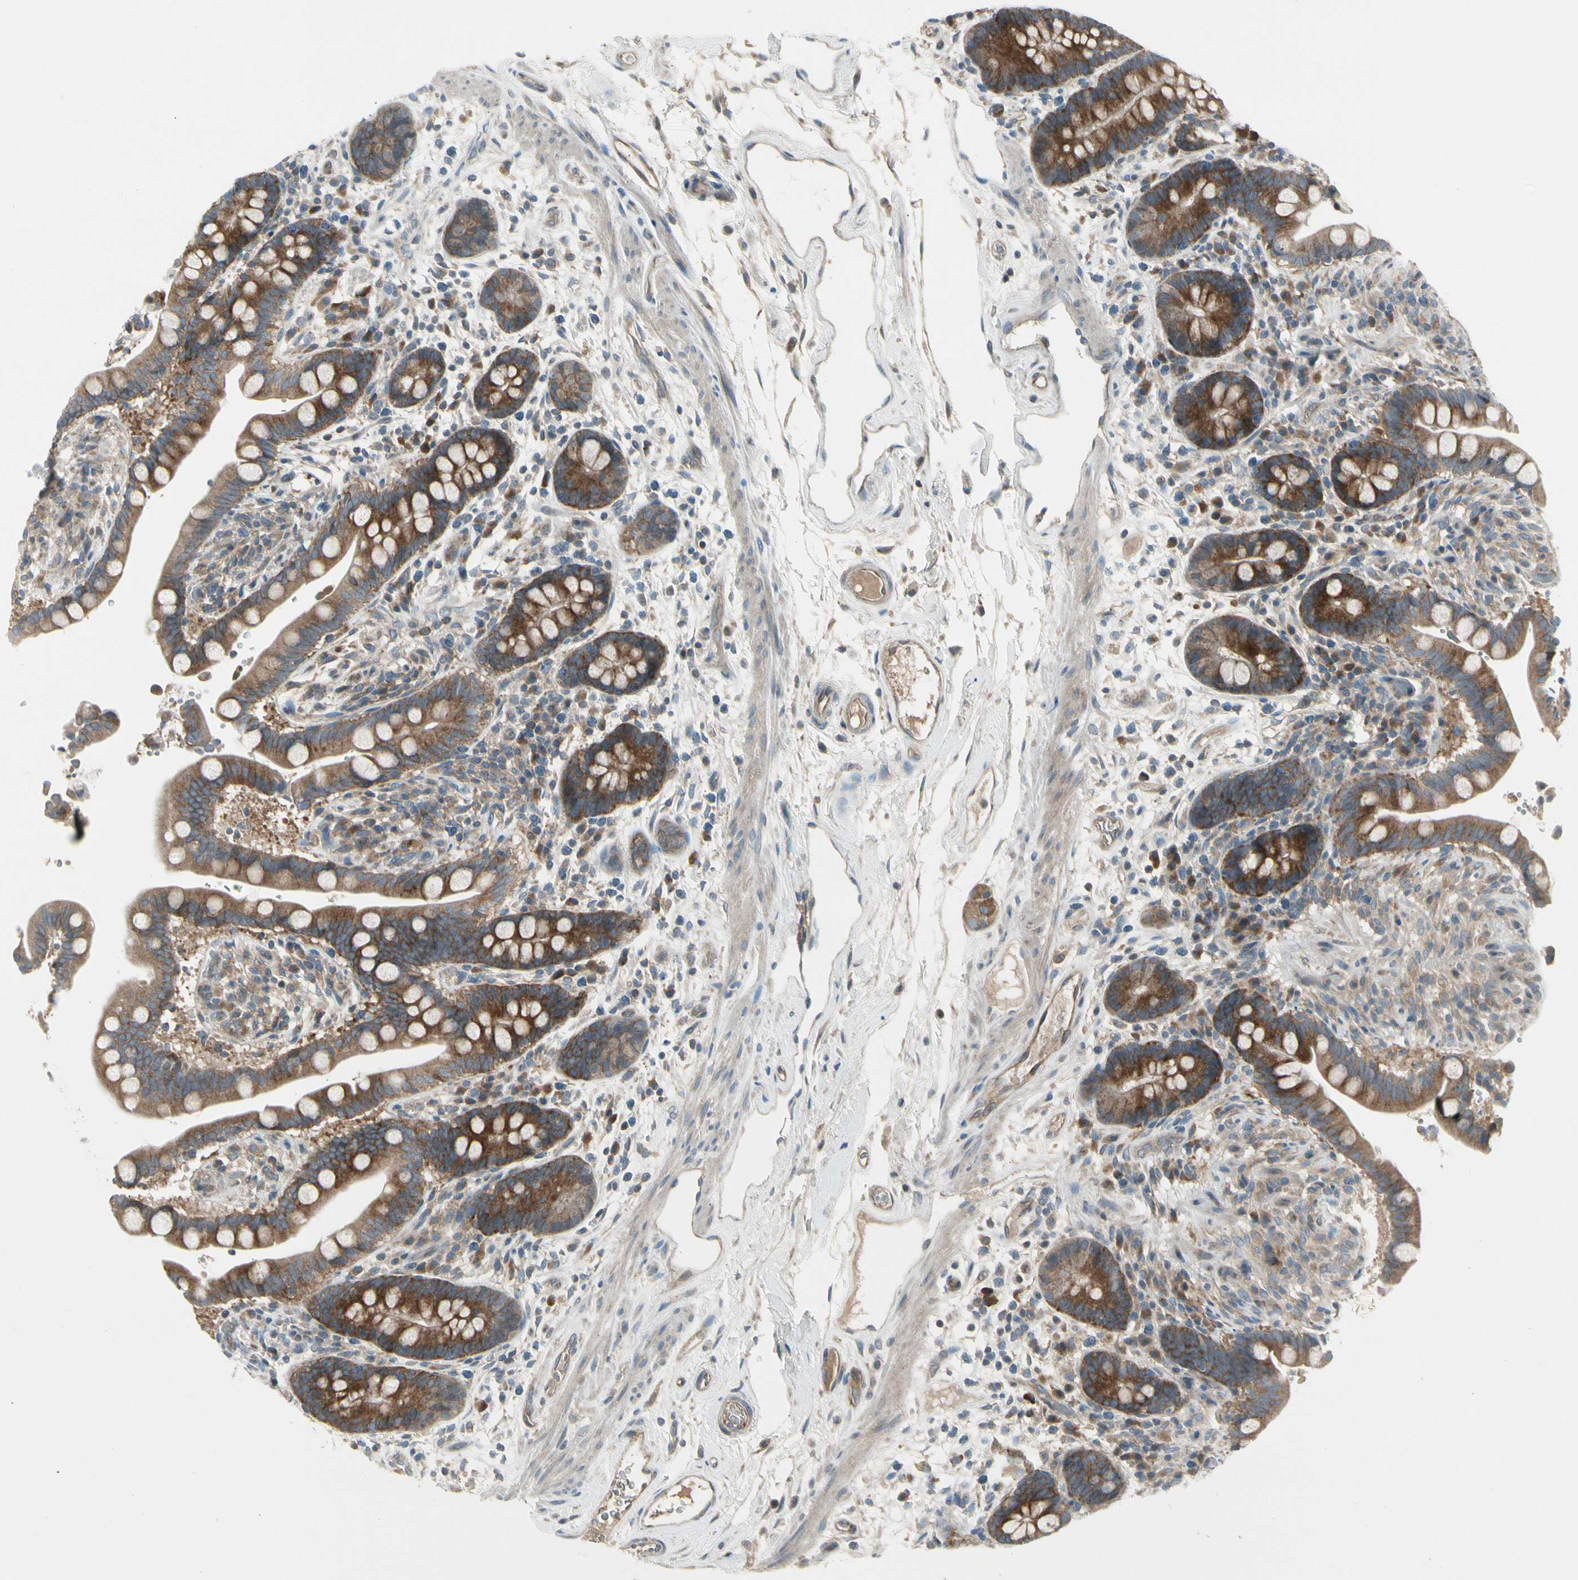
{"staining": {"intensity": "weak", "quantity": ">75%", "location": "cytoplasmic/membranous"}, "tissue": "colon", "cell_type": "Endothelial cells", "image_type": "normal", "snomed": [{"axis": "morphology", "description": "Normal tissue, NOS"}, {"axis": "topography", "description": "Colon"}], "caption": "This is a micrograph of IHC staining of benign colon, which shows weak expression in the cytoplasmic/membranous of endothelial cells.", "gene": "PANK2", "patient": {"sex": "male", "age": 73}}